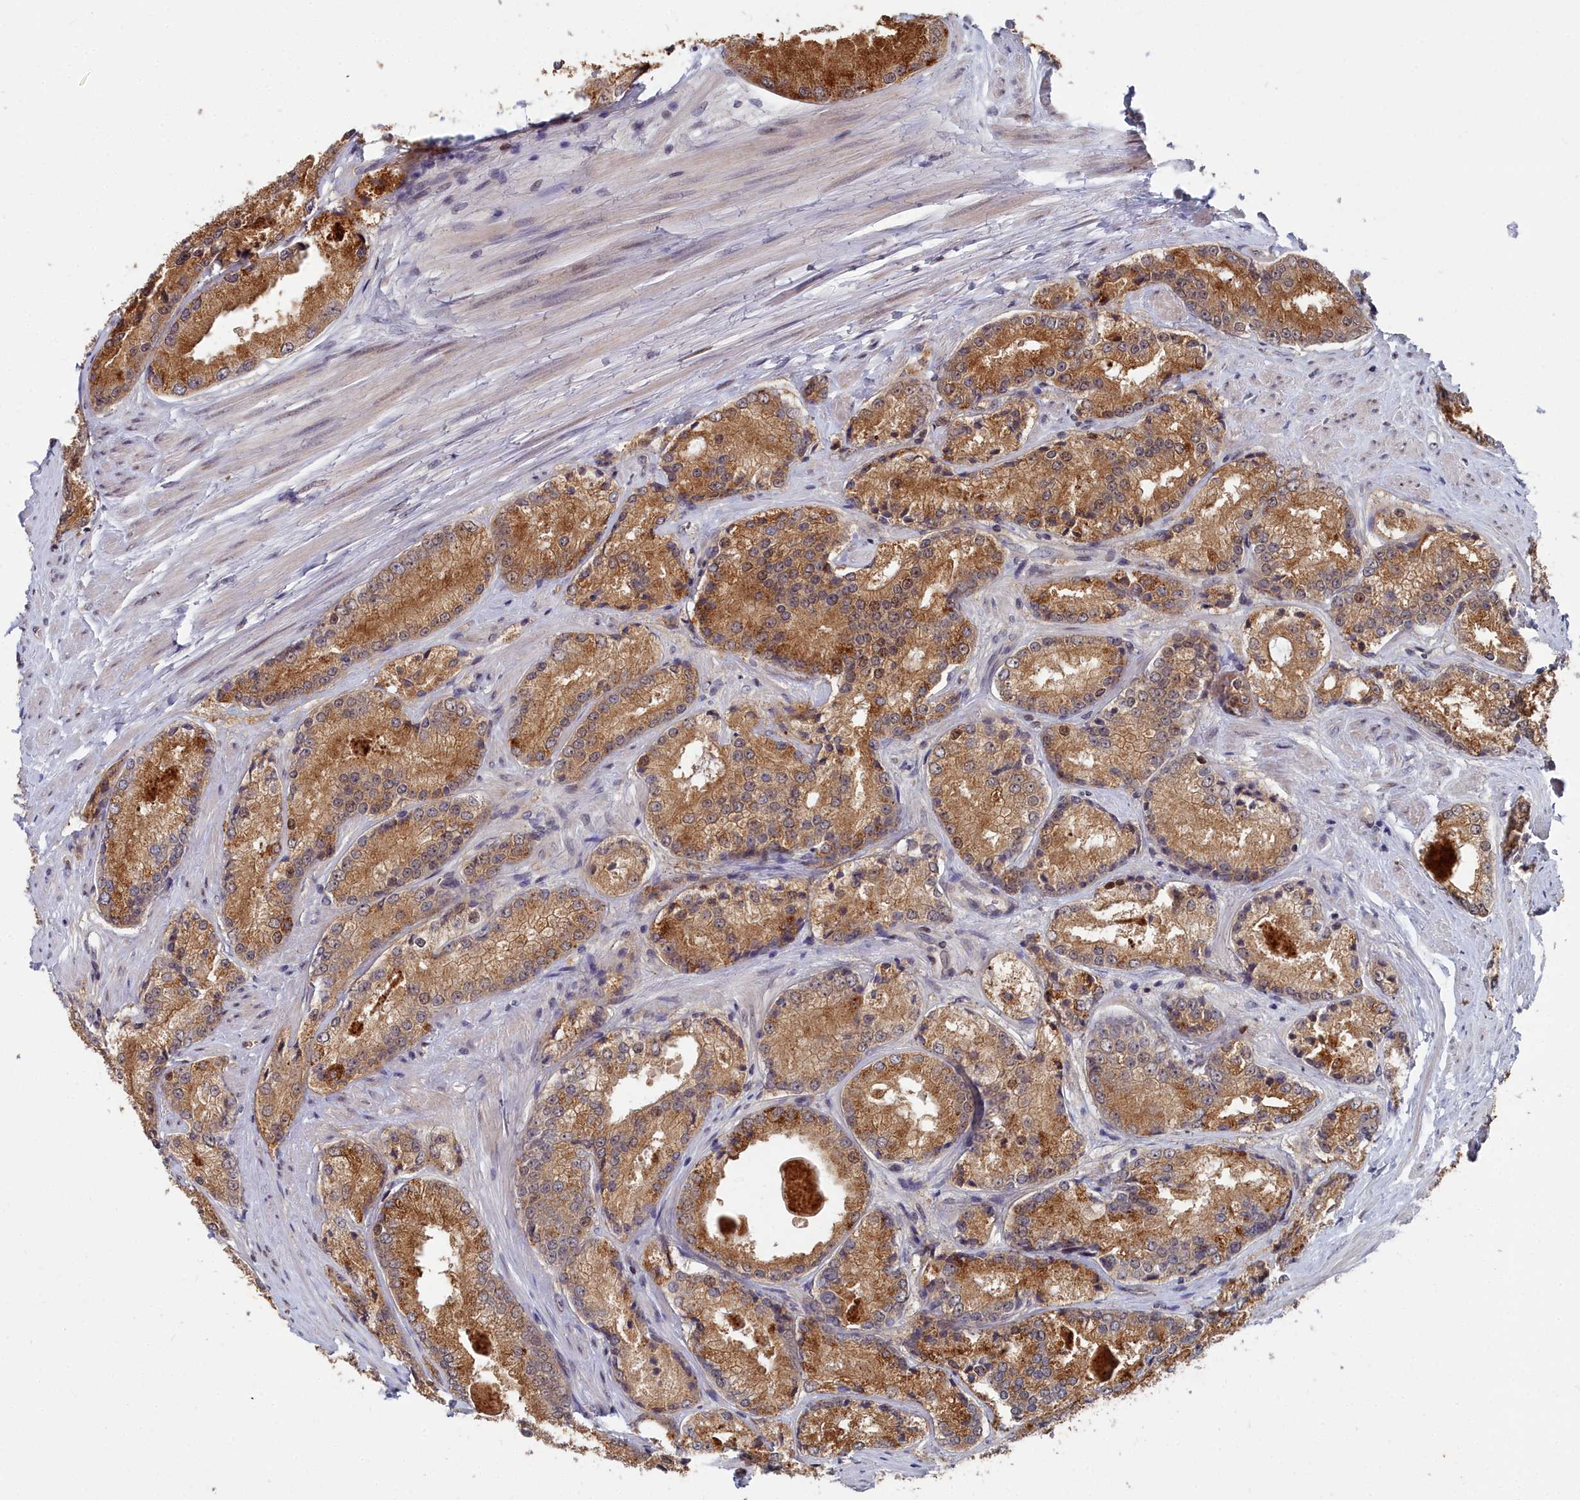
{"staining": {"intensity": "moderate", "quantity": ">75%", "location": "cytoplasmic/membranous"}, "tissue": "prostate cancer", "cell_type": "Tumor cells", "image_type": "cancer", "snomed": [{"axis": "morphology", "description": "Adenocarcinoma, Low grade"}, {"axis": "topography", "description": "Prostate"}], "caption": "Prostate cancer stained with immunohistochemistry reveals moderate cytoplasmic/membranous expression in about >75% of tumor cells. (DAB (3,3'-diaminobenzidine) = brown stain, brightfield microscopy at high magnification).", "gene": "RPS27A", "patient": {"sex": "male", "age": 68}}